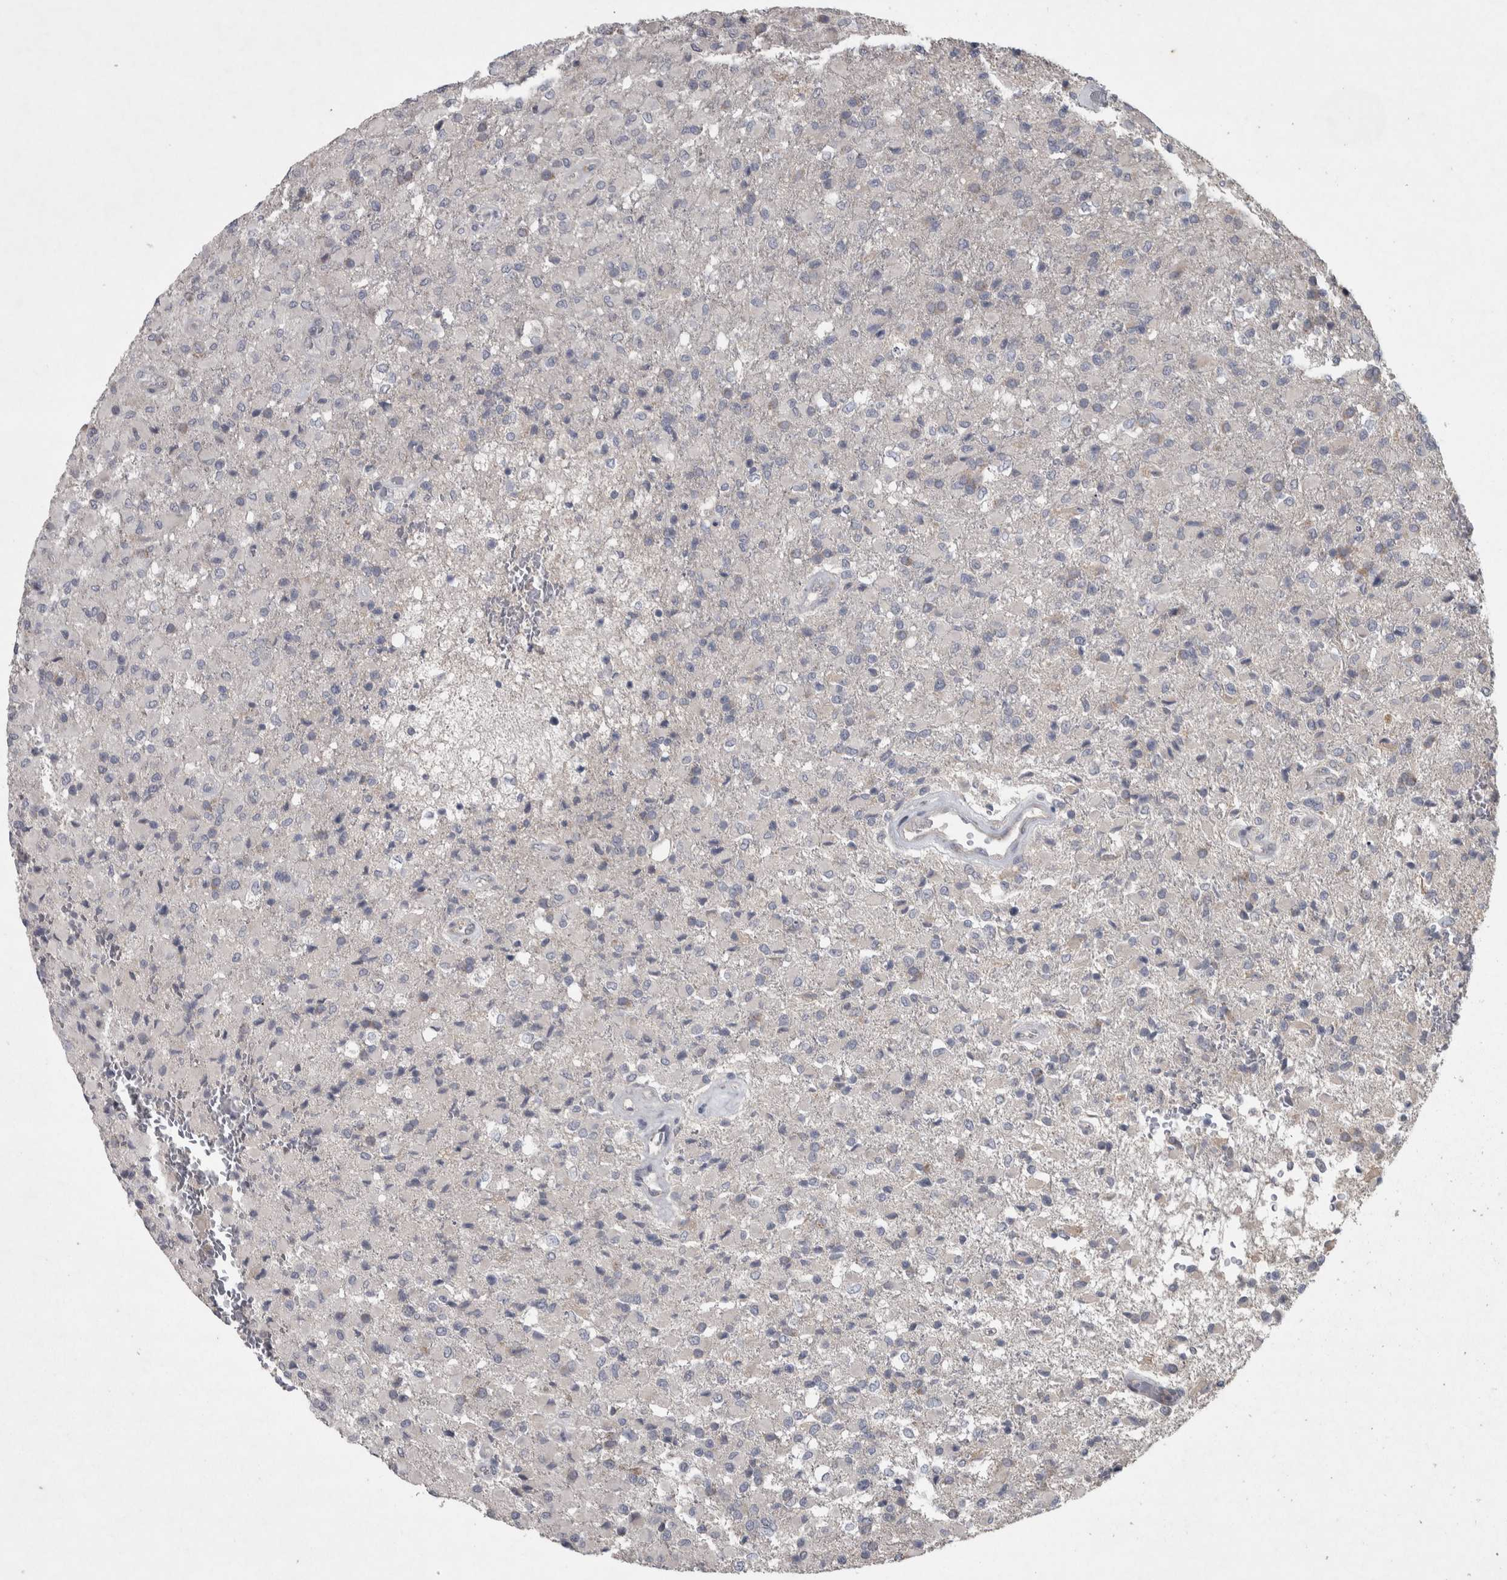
{"staining": {"intensity": "negative", "quantity": "none", "location": "none"}, "tissue": "glioma", "cell_type": "Tumor cells", "image_type": "cancer", "snomed": [{"axis": "morphology", "description": "Glioma, malignant, High grade"}, {"axis": "topography", "description": "Brain"}], "caption": "Malignant glioma (high-grade) stained for a protein using IHC demonstrates no expression tumor cells.", "gene": "SRP68", "patient": {"sex": "male", "age": 71}}